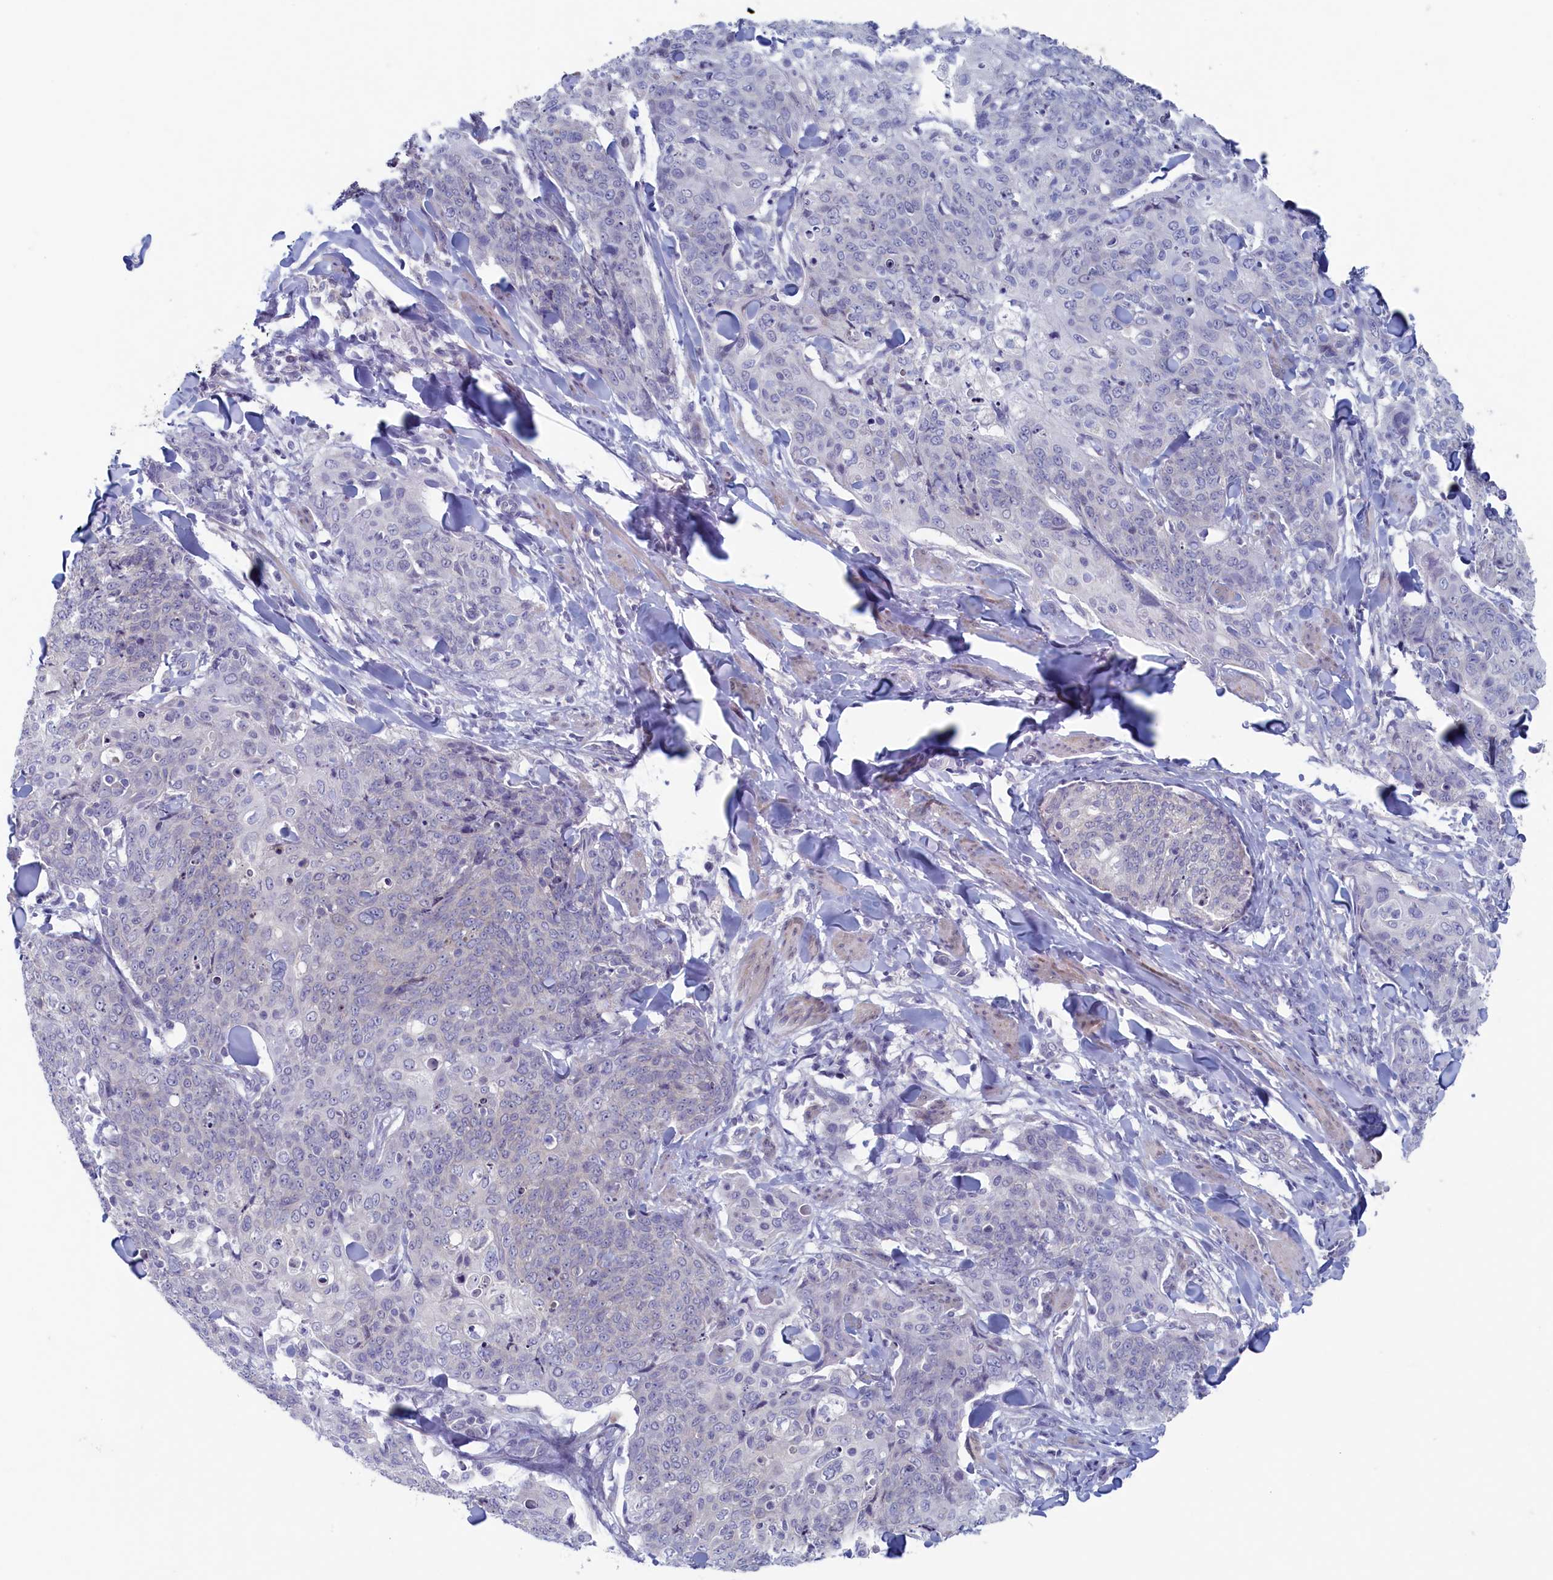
{"staining": {"intensity": "negative", "quantity": "none", "location": "none"}, "tissue": "skin cancer", "cell_type": "Tumor cells", "image_type": "cancer", "snomed": [{"axis": "morphology", "description": "Squamous cell carcinoma, NOS"}, {"axis": "topography", "description": "Skin"}, {"axis": "topography", "description": "Vulva"}], "caption": "Protein analysis of squamous cell carcinoma (skin) reveals no significant staining in tumor cells. (Immunohistochemistry (ihc), brightfield microscopy, high magnification).", "gene": "WDR76", "patient": {"sex": "female", "age": 85}}